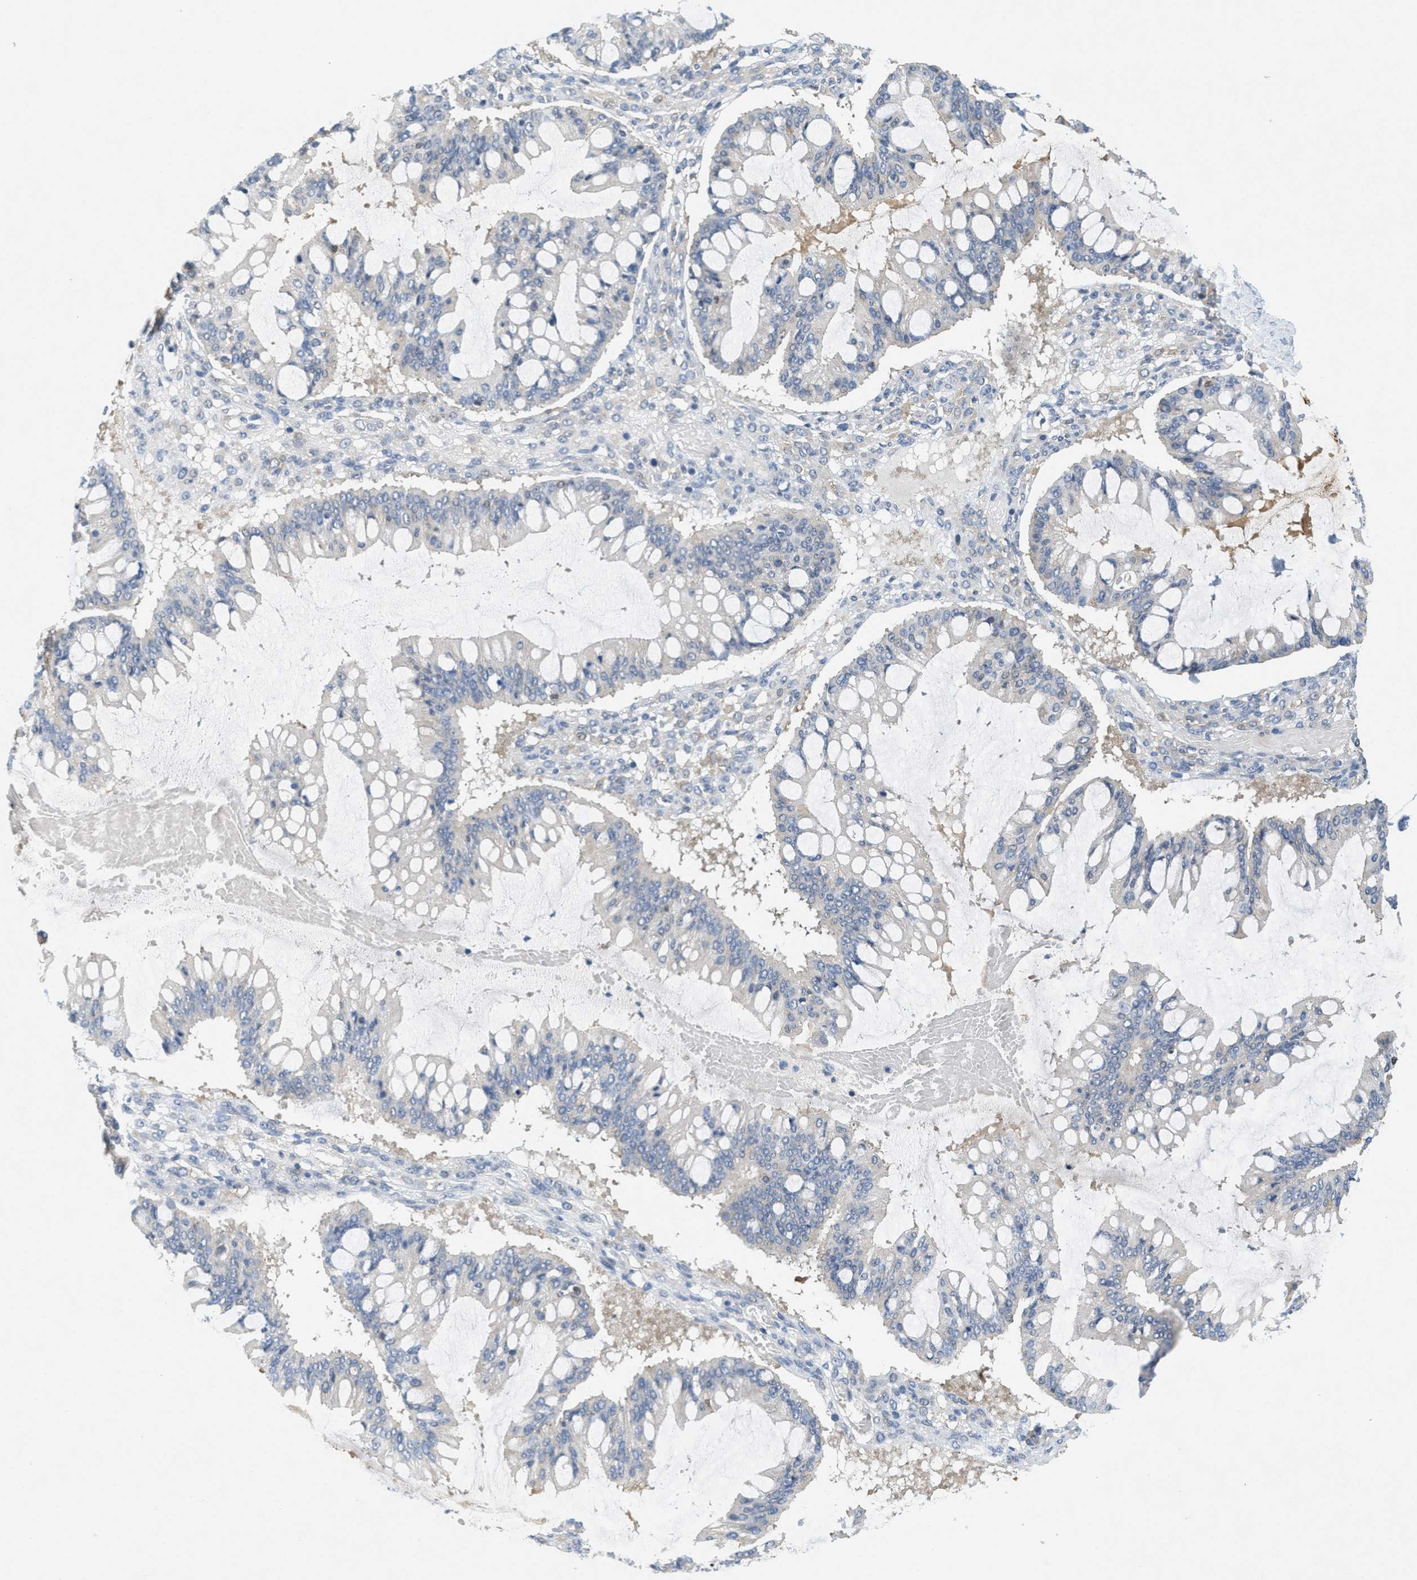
{"staining": {"intensity": "negative", "quantity": "none", "location": "none"}, "tissue": "ovarian cancer", "cell_type": "Tumor cells", "image_type": "cancer", "snomed": [{"axis": "morphology", "description": "Cystadenocarcinoma, mucinous, NOS"}, {"axis": "topography", "description": "Ovary"}], "caption": "High magnification brightfield microscopy of ovarian cancer (mucinous cystadenocarcinoma) stained with DAB (3,3'-diaminobenzidine) (brown) and counterstained with hematoxylin (blue): tumor cells show no significant positivity.", "gene": "ZFYVE9", "patient": {"sex": "female", "age": 73}}